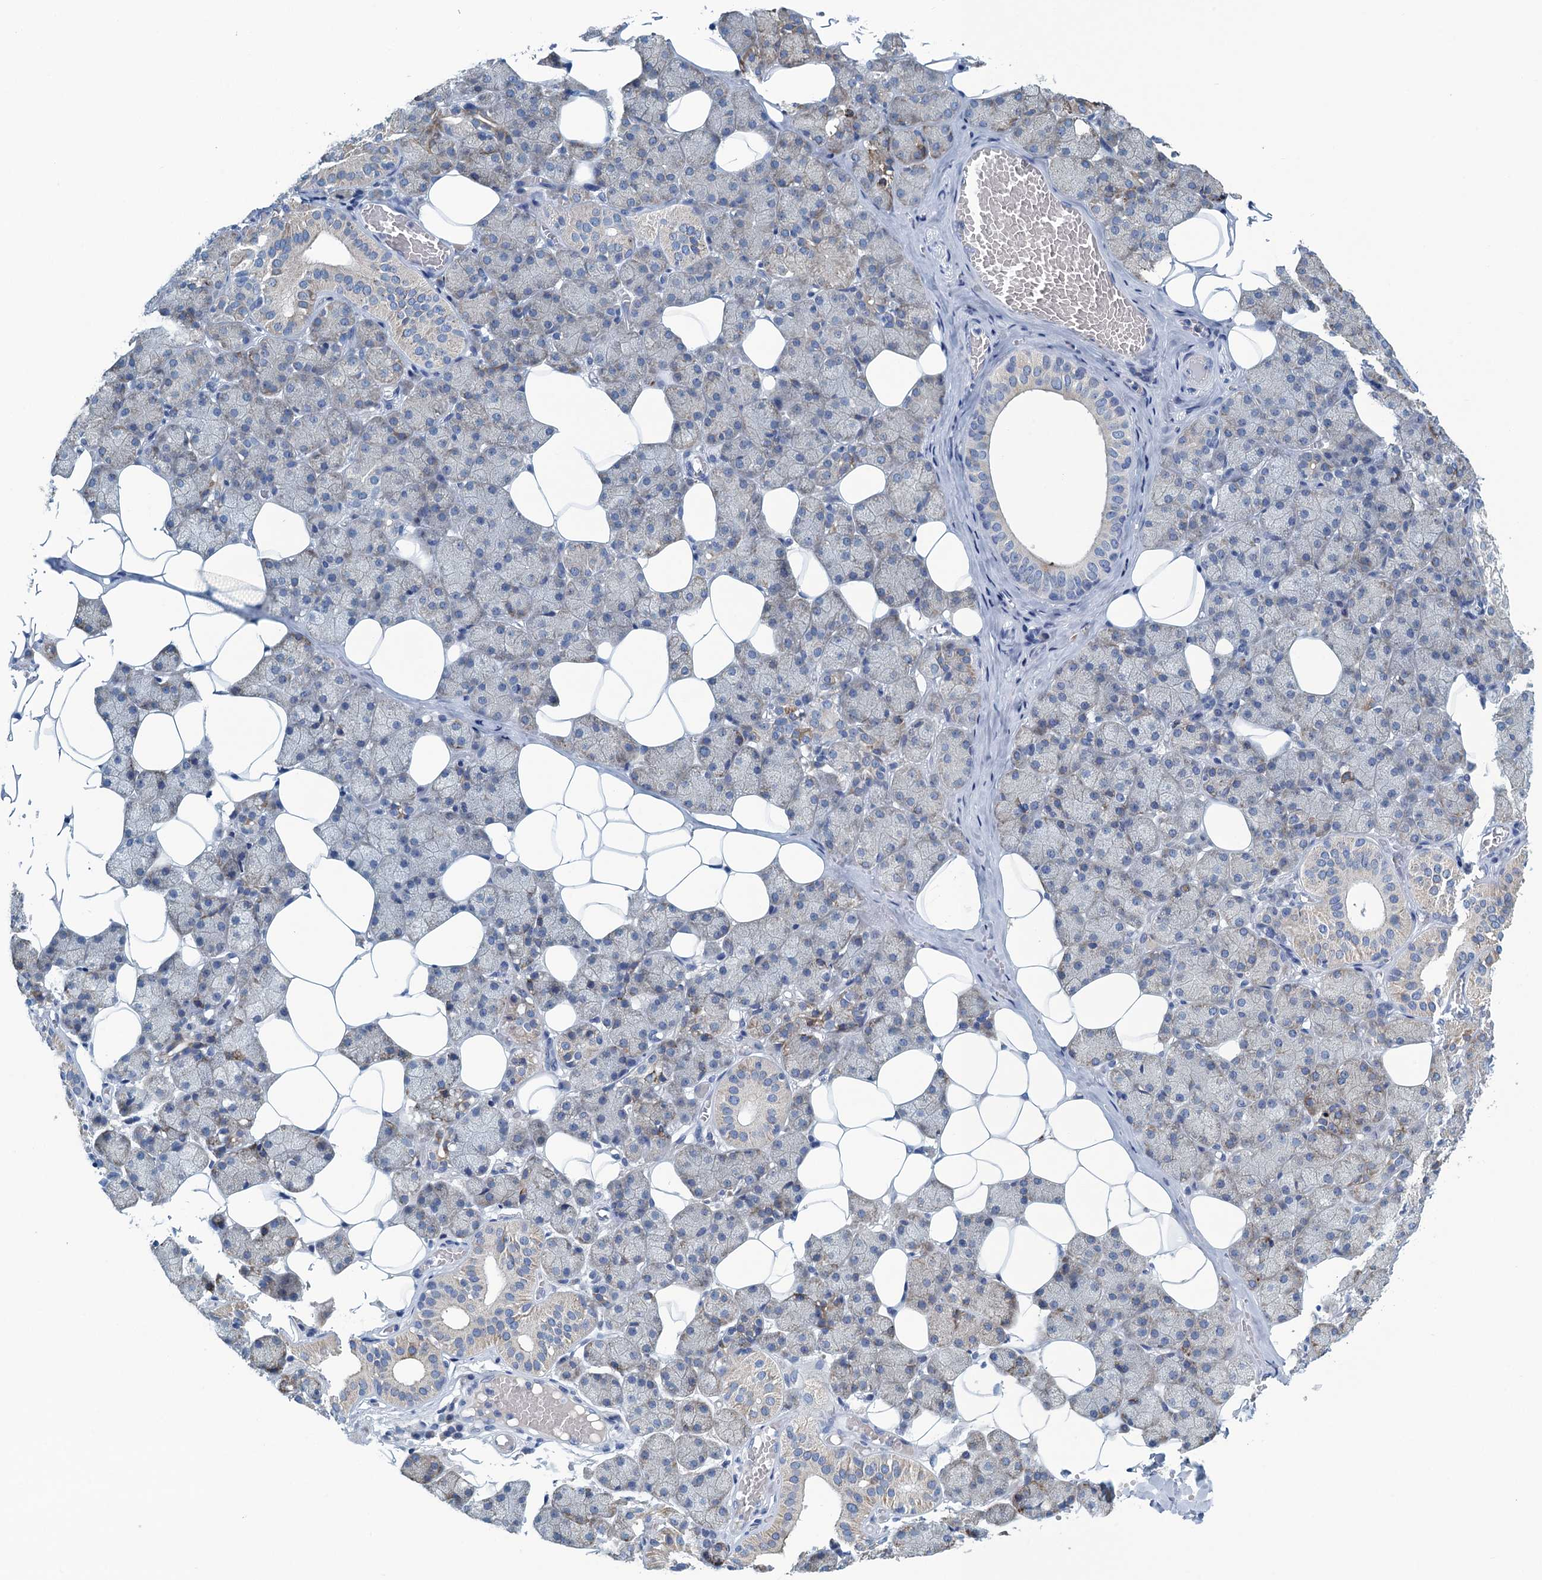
{"staining": {"intensity": "moderate", "quantity": "<25%", "location": "cytoplasmic/membranous"}, "tissue": "salivary gland", "cell_type": "Glandular cells", "image_type": "normal", "snomed": [{"axis": "morphology", "description": "Normal tissue, NOS"}, {"axis": "topography", "description": "Salivary gland"}], "caption": "Glandular cells show moderate cytoplasmic/membranous staining in approximately <25% of cells in normal salivary gland. (Stains: DAB (3,3'-diaminobenzidine) in brown, nuclei in blue, Microscopy: brightfield microscopy at high magnification).", "gene": "C10orf88", "patient": {"sex": "female", "age": 33}}